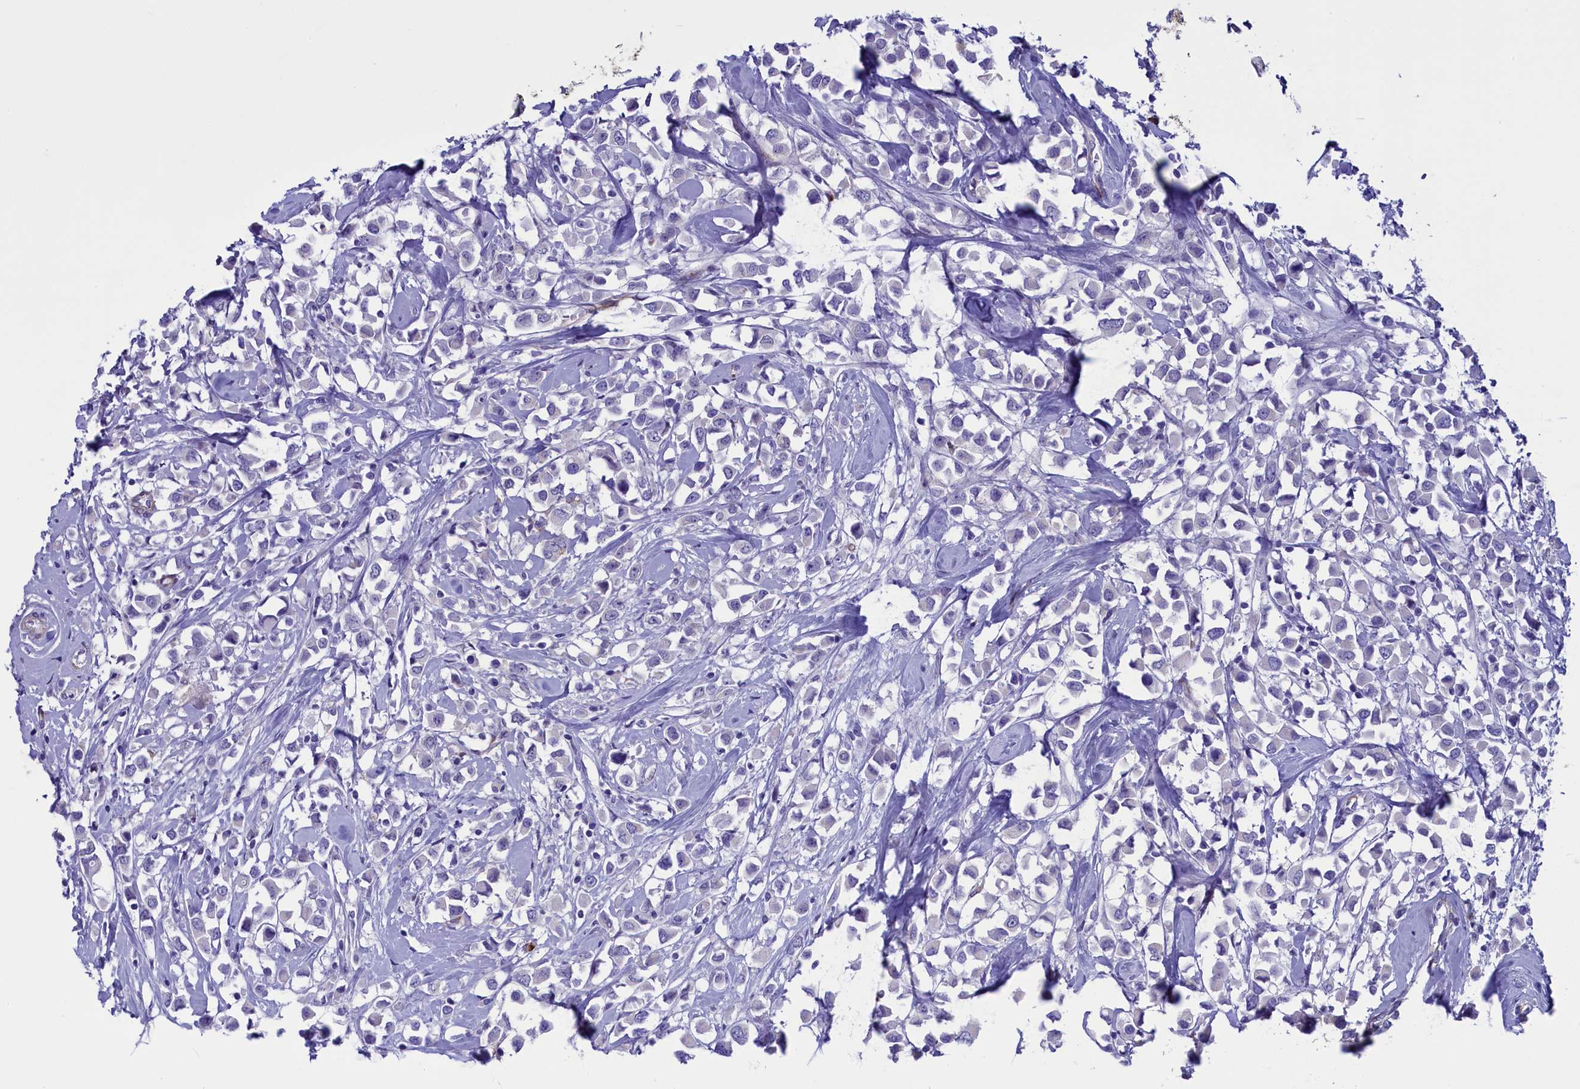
{"staining": {"intensity": "negative", "quantity": "none", "location": "none"}, "tissue": "breast cancer", "cell_type": "Tumor cells", "image_type": "cancer", "snomed": [{"axis": "morphology", "description": "Duct carcinoma"}, {"axis": "topography", "description": "Breast"}], "caption": "DAB (3,3'-diaminobenzidine) immunohistochemical staining of breast cancer (invasive ductal carcinoma) shows no significant expression in tumor cells. (Stains: DAB (3,3'-diaminobenzidine) IHC with hematoxylin counter stain, Microscopy: brightfield microscopy at high magnification).", "gene": "LOXL1", "patient": {"sex": "female", "age": 61}}